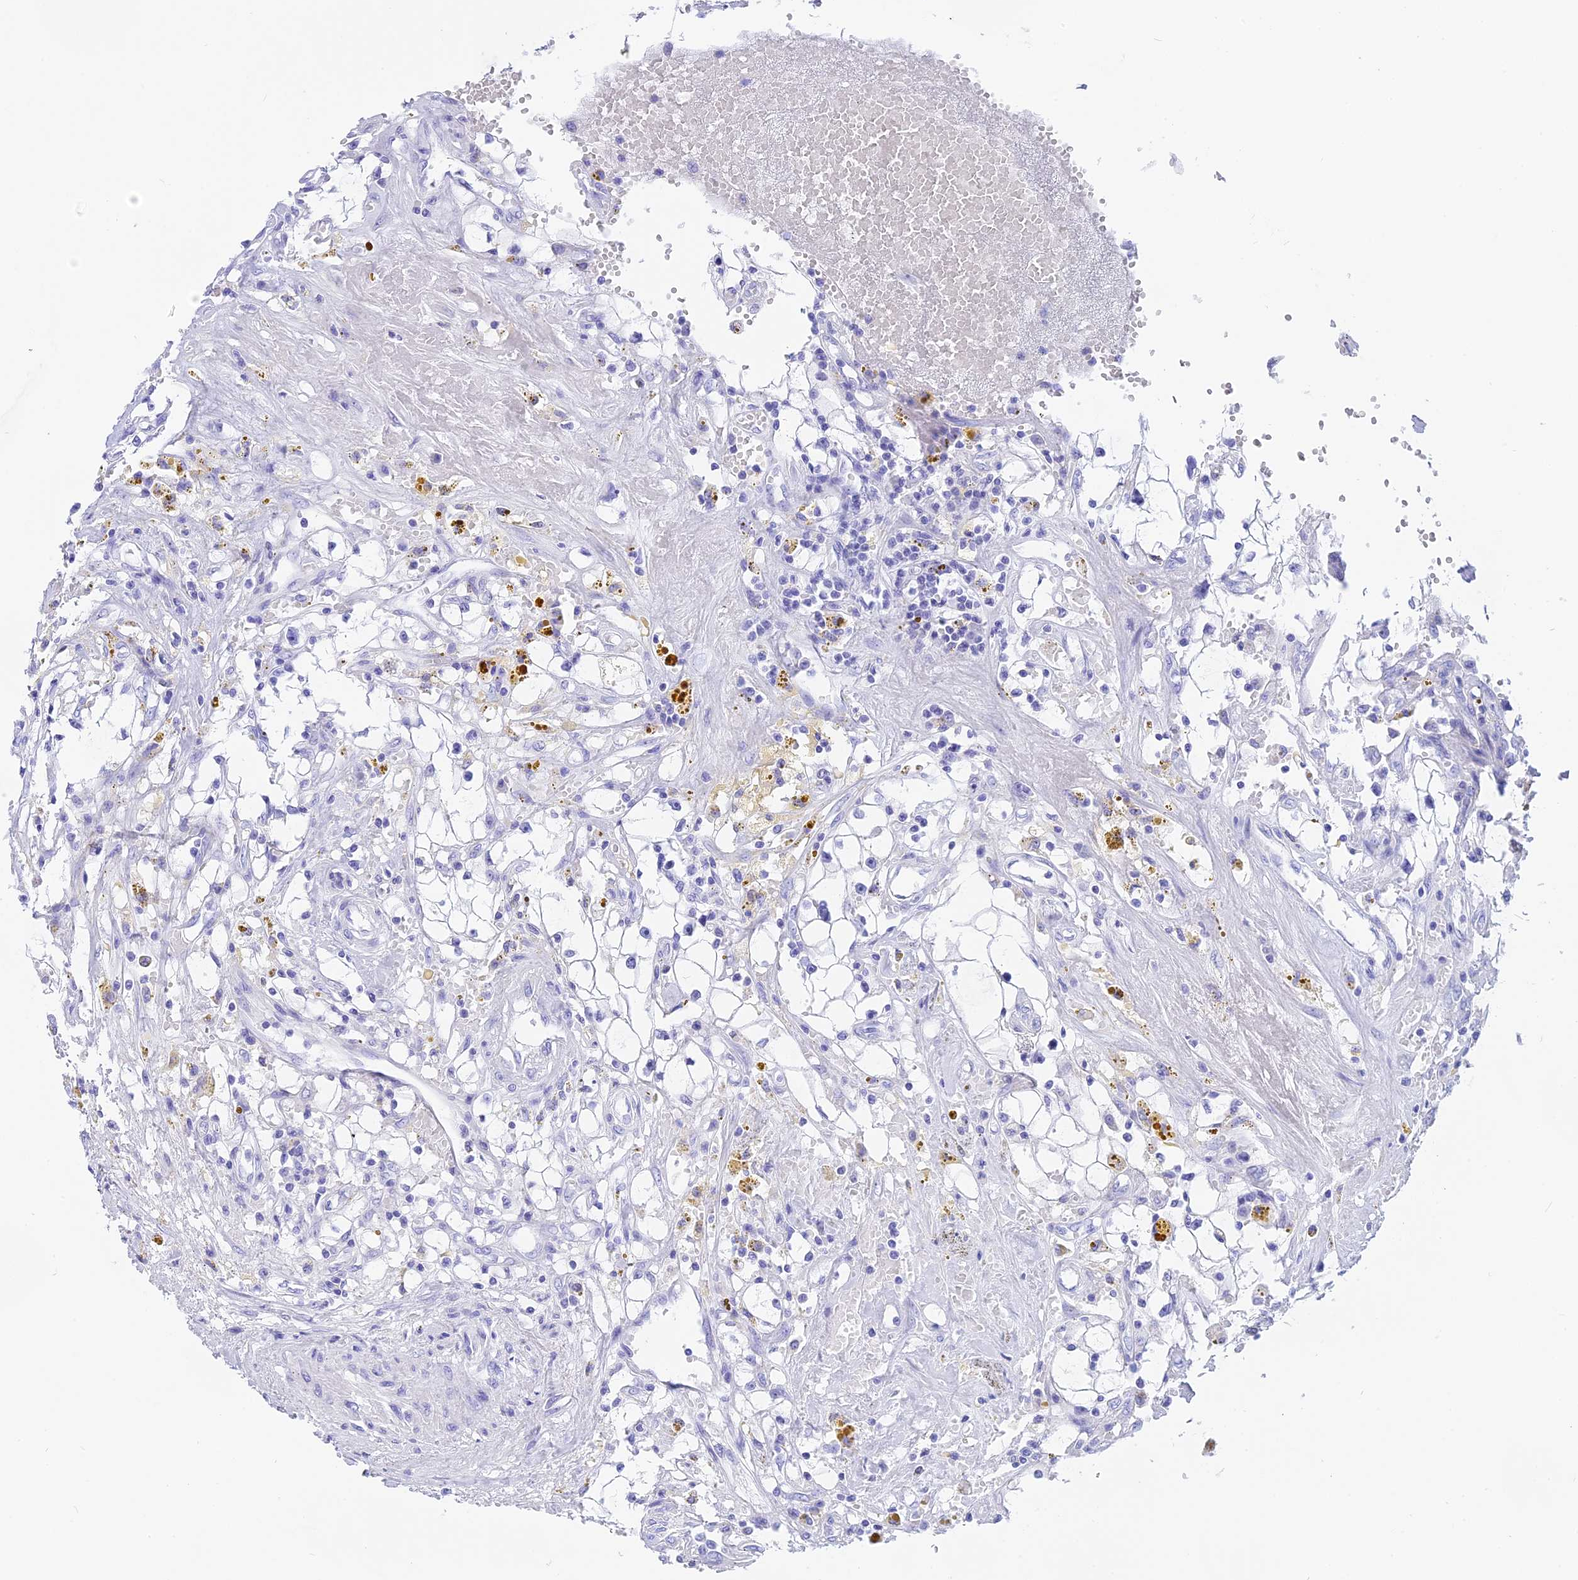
{"staining": {"intensity": "negative", "quantity": "none", "location": "none"}, "tissue": "renal cancer", "cell_type": "Tumor cells", "image_type": "cancer", "snomed": [{"axis": "morphology", "description": "Adenocarcinoma, NOS"}, {"axis": "topography", "description": "Kidney"}], "caption": "High magnification brightfield microscopy of renal adenocarcinoma stained with DAB (3,3'-diaminobenzidine) (brown) and counterstained with hematoxylin (blue): tumor cells show no significant positivity. Nuclei are stained in blue.", "gene": "ISCA1", "patient": {"sex": "male", "age": 56}}